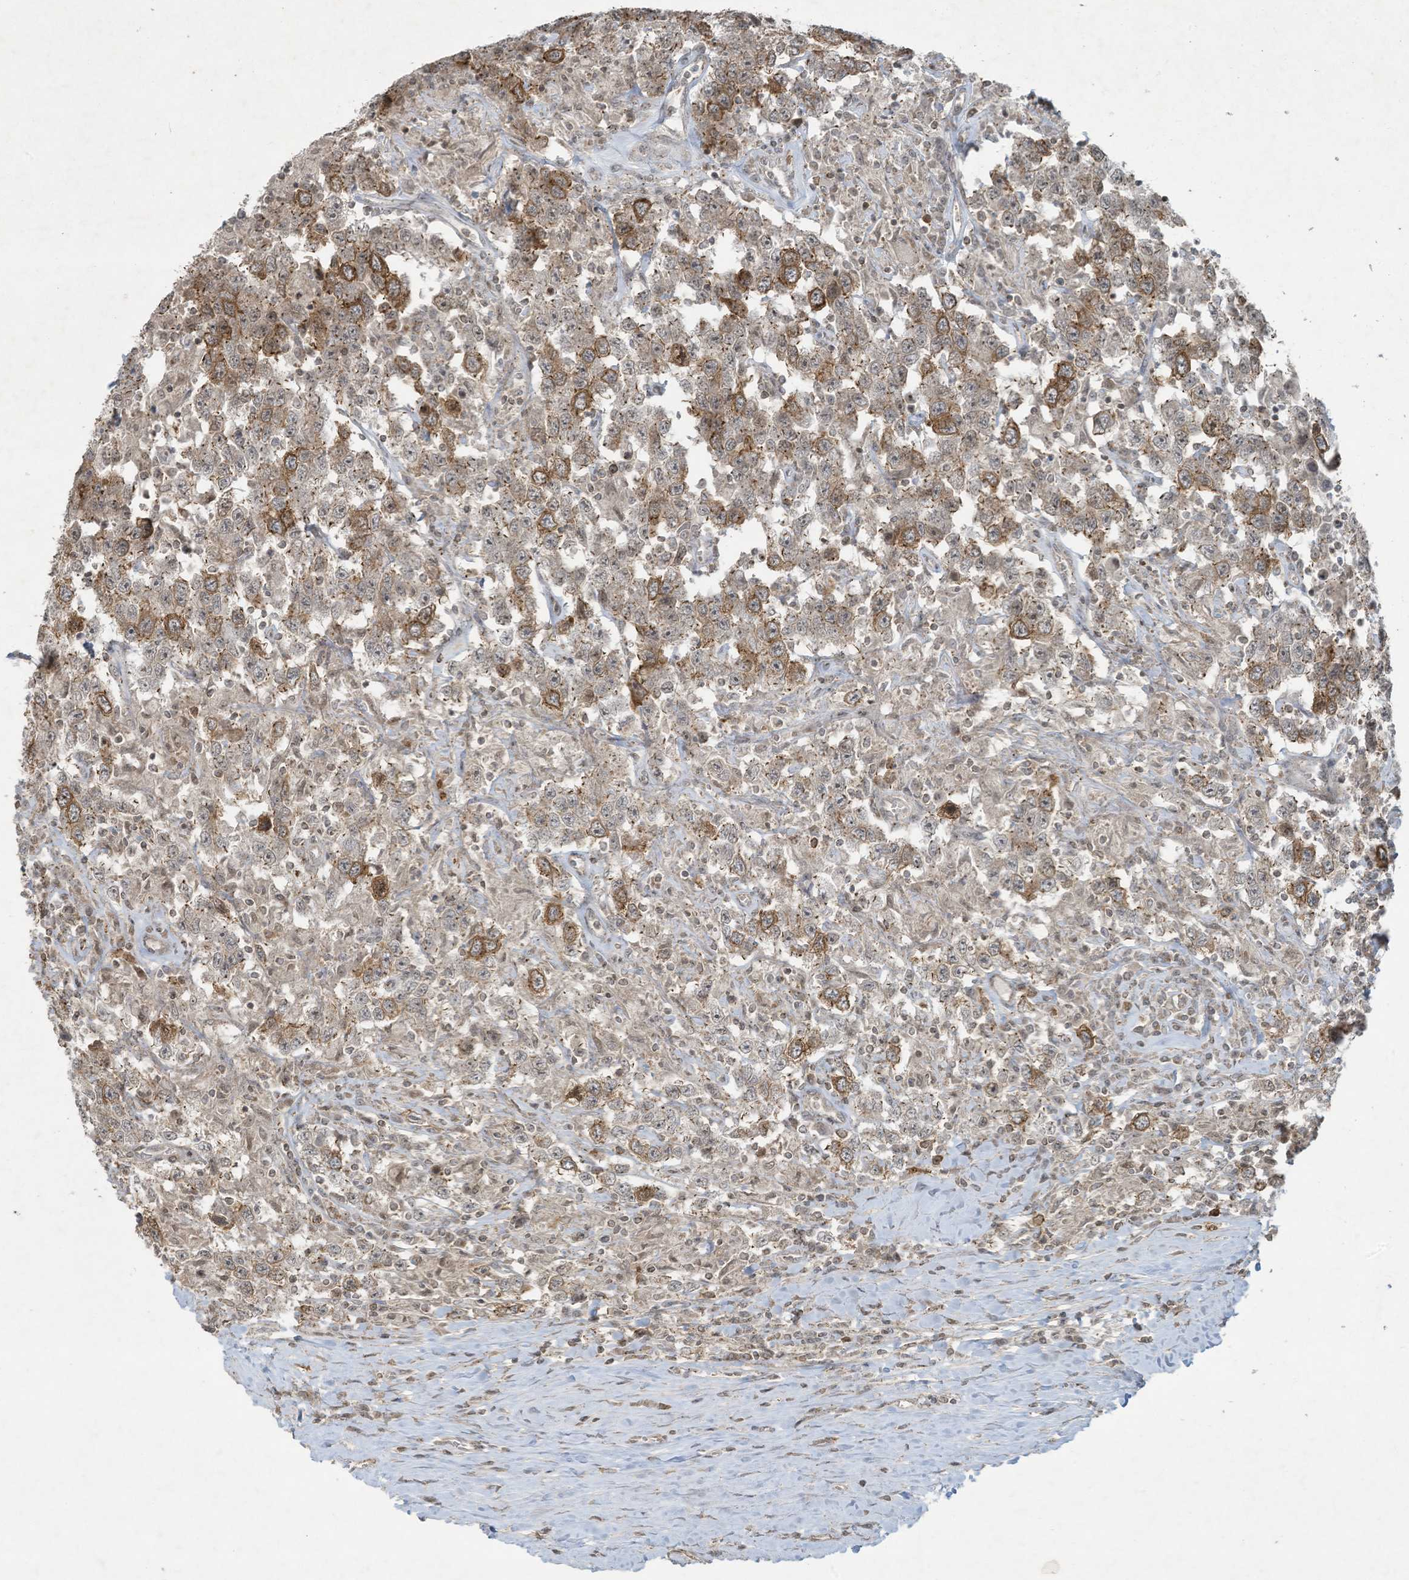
{"staining": {"intensity": "moderate", "quantity": "25%-75%", "location": "cytoplasmic/membranous"}, "tissue": "testis cancer", "cell_type": "Tumor cells", "image_type": "cancer", "snomed": [{"axis": "morphology", "description": "Seminoma, NOS"}, {"axis": "topography", "description": "Testis"}], "caption": "This is an image of immunohistochemistry staining of testis cancer, which shows moderate expression in the cytoplasmic/membranous of tumor cells.", "gene": "ZNF263", "patient": {"sex": "male", "age": 41}}